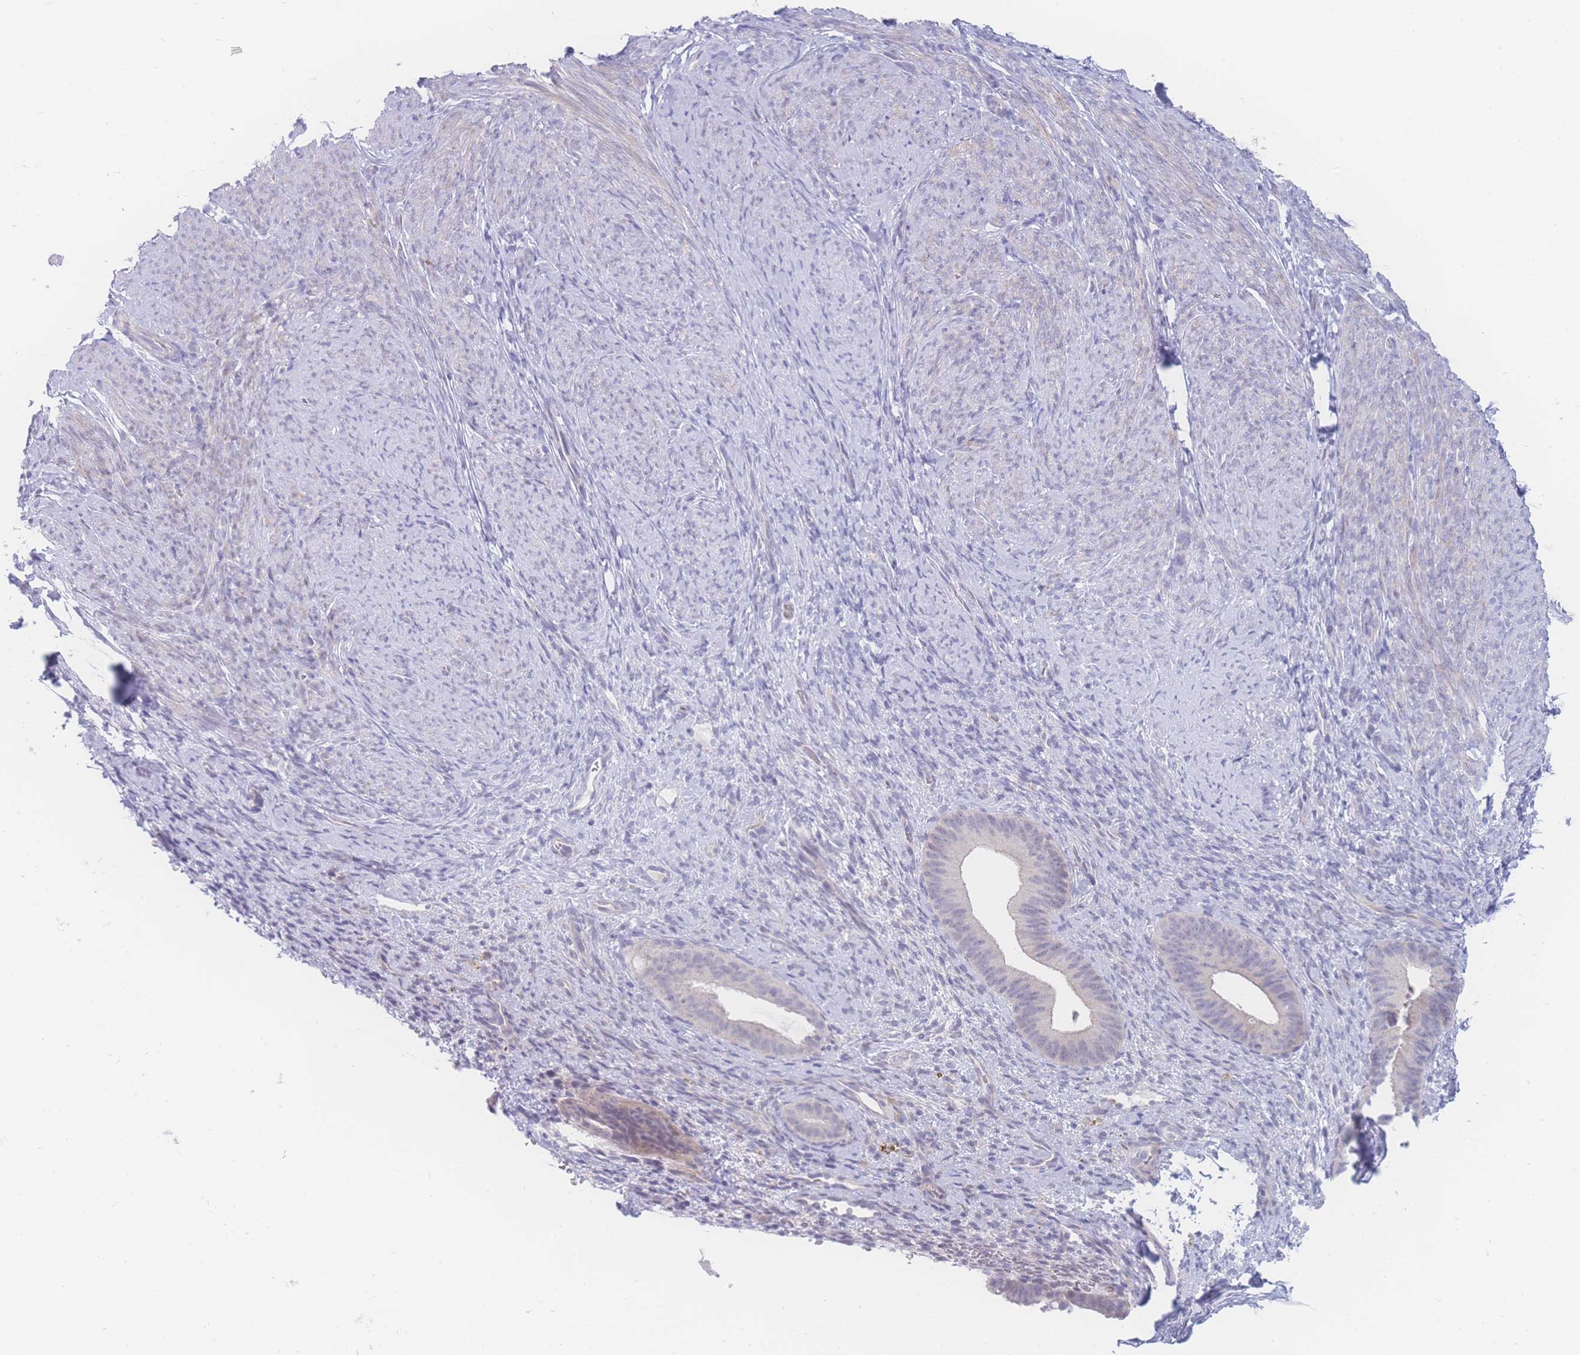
{"staining": {"intensity": "negative", "quantity": "none", "location": "none"}, "tissue": "endometrium", "cell_type": "Cells in endometrial stroma", "image_type": "normal", "snomed": [{"axis": "morphology", "description": "Normal tissue, NOS"}, {"axis": "topography", "description": "Endometrium"}], "caption": "Immunohistochemistry (IHC) of unremarkable endometrium exhibits no staining in cells in endometrial stroma. Brightfield microscopy of immunohistochemistry (IHC) stained with DAB (brown) and hematoxylin (blue), captured at high magnification.", "gene": "PRSS22", "patient": {"sex": "female", "age": 65}}